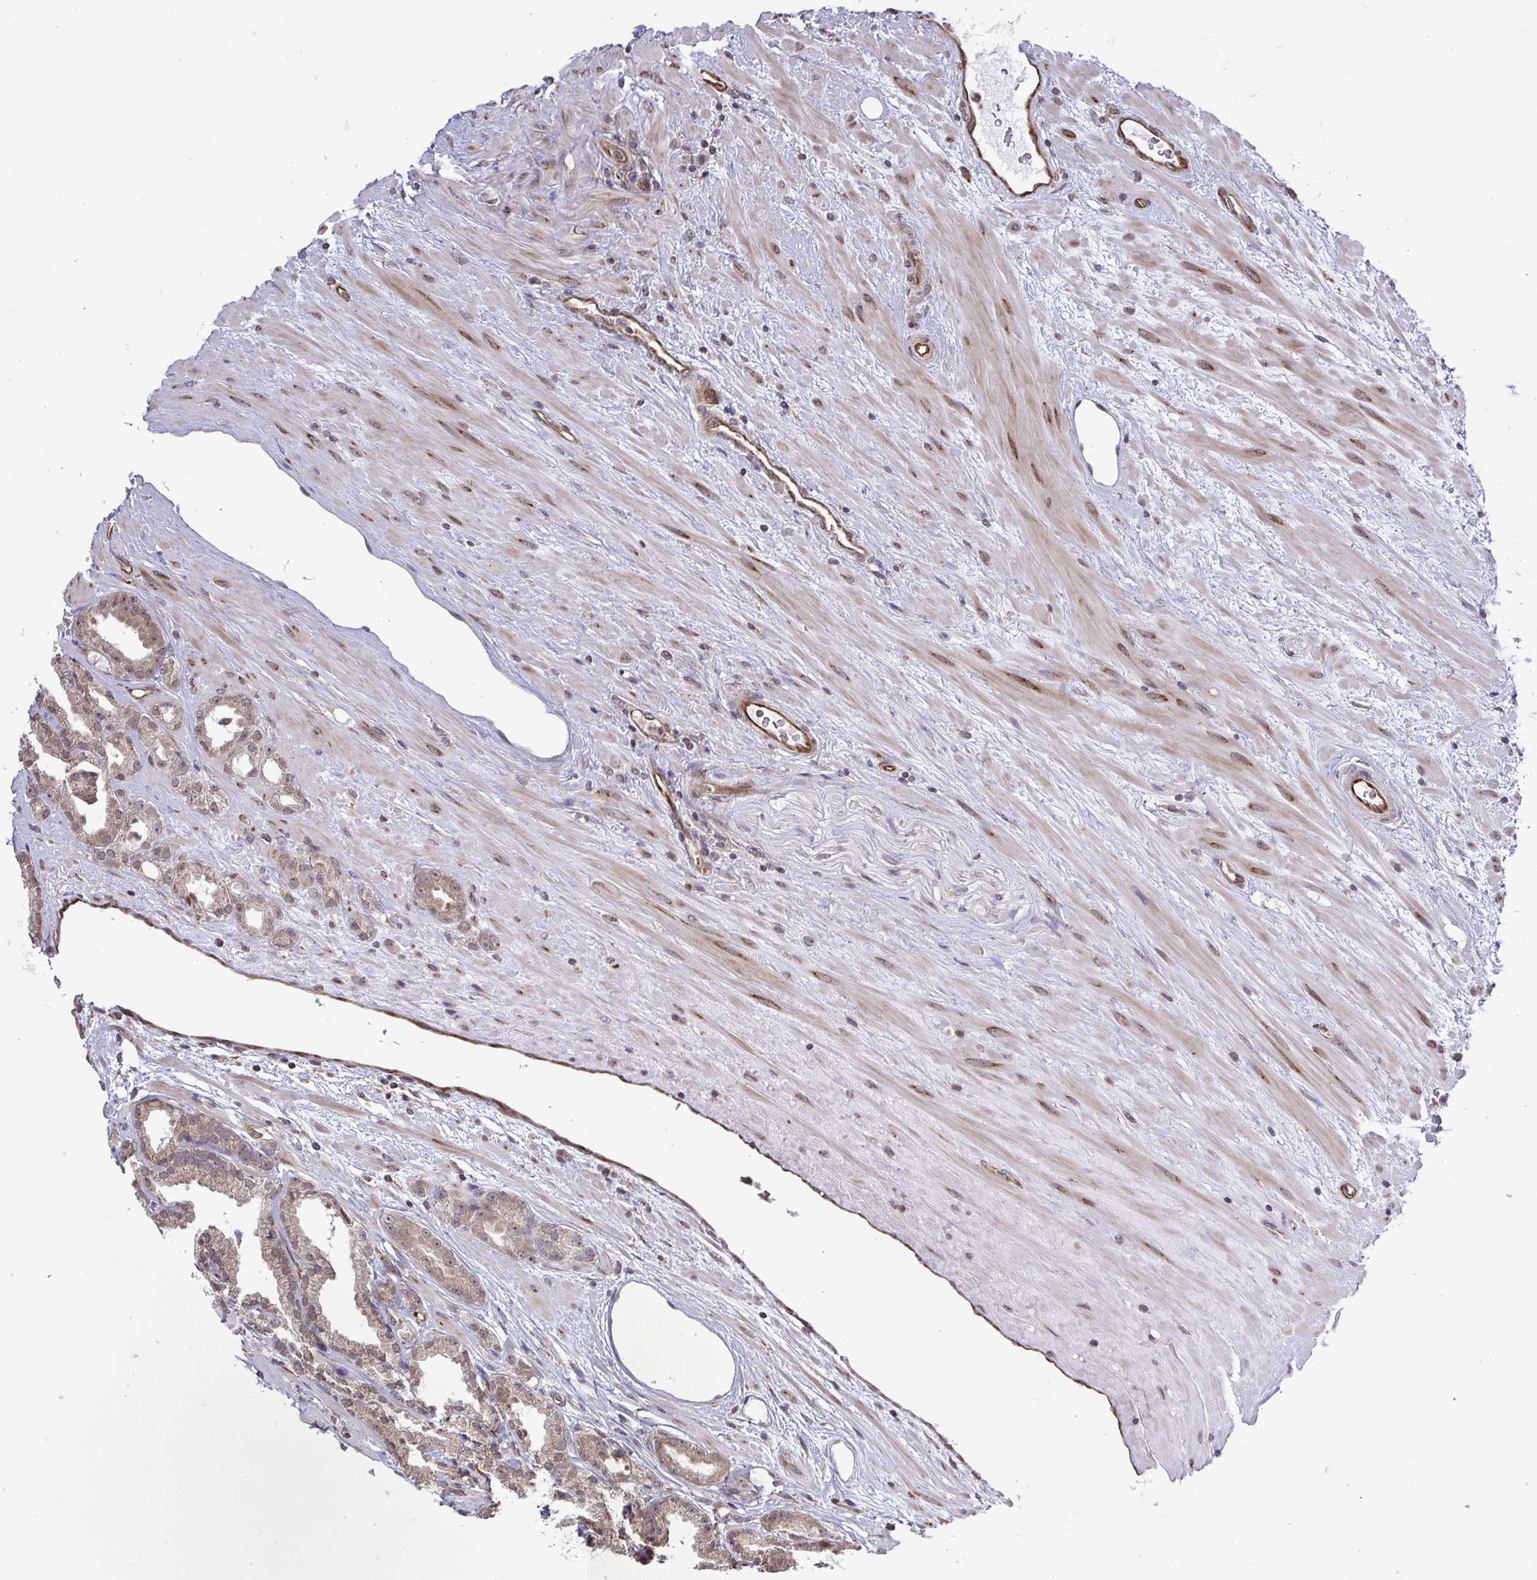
{"staining": {"intensity": "weak", "quantity": "25%-75%", "location": "cytoplasmic/membranous"}, "tissue": "prostate cancer", "cell_type": "Tumor cells", "image_type": "cancer", "snomed": [{"axis": "morphology", "description": "Adenocarcinoma, Low grade"}, {"axis": "topography", "description": "Prostate"}], "caption": "The micrograph shows staining of prostate adenocarcinoma (low-grade), revealing weak cytoplasmic/membranous protein positivity (brown color) within tumor cells. Ihc stains the protein of interest in brown and the nuclei are stained blue.", "gene": "FUT10", "patient": {"sex": "male", "age": 61}}